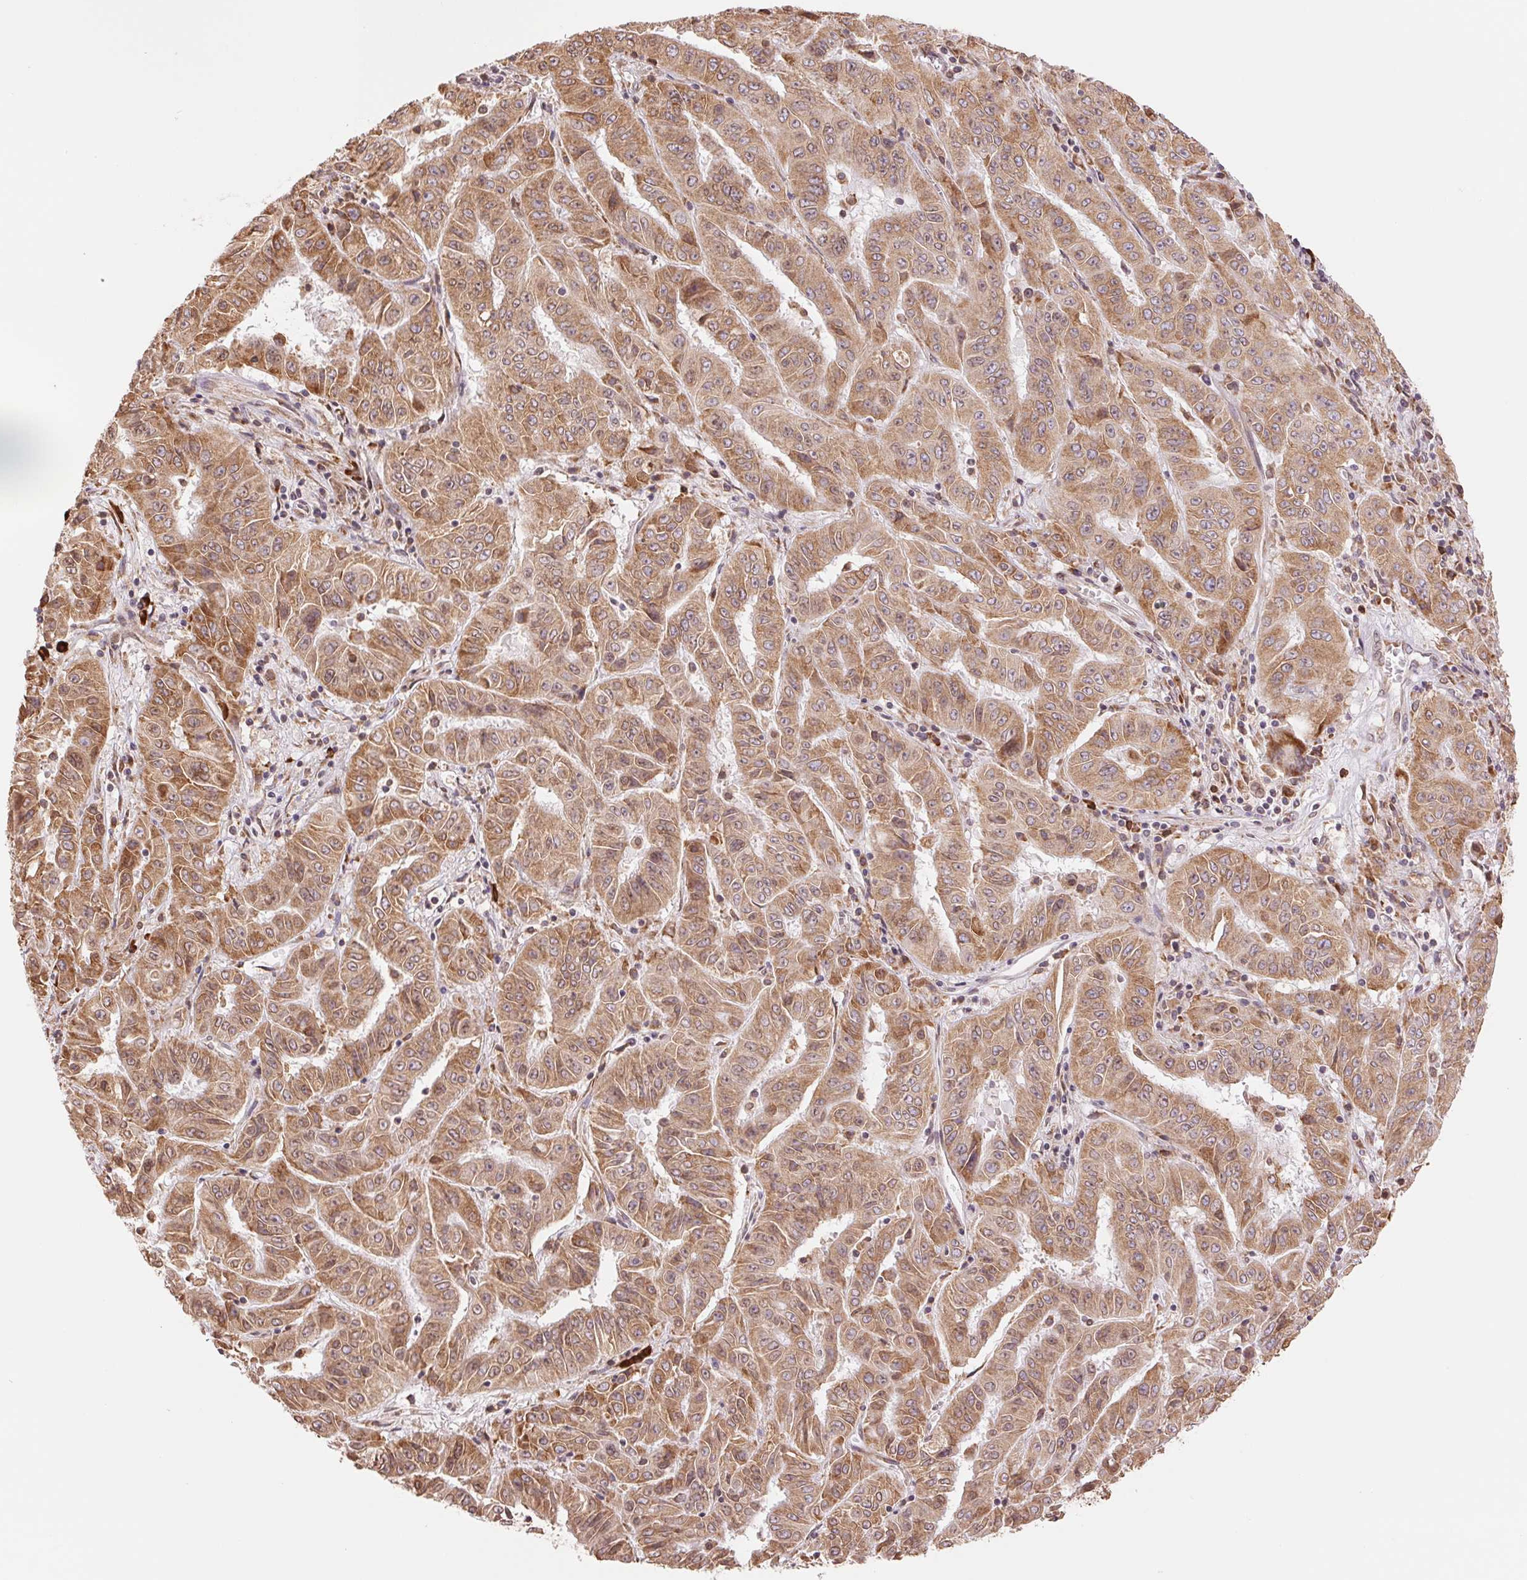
{"staining": {"intensity": "moderate", "quantity": ">75%", "location": "cytoplasmic/membranous"}, "tissue": "pancreatic cancer", "cell_type": "Tumor cells", "image_type": "cancer", "snomed": [{"axis": "morphology", "description": "Adenocarcinoma, NOS"}, {"axis": "topography", "description": "Pancreas"}], "caption": "Protein staining of pancreatic adenocarcinoma tissue displays moderate cytoplasmic/membranous positivity in about >75% of tumor cells. The protein of interest is stained brown, and the nuclei are stained in blue (DAB (3,3'-diaminobenzidine) IHC with brightfield microscopy, high magnification).", "gene": "RPN1", "patient": {"sex": "male", "age": 63}}